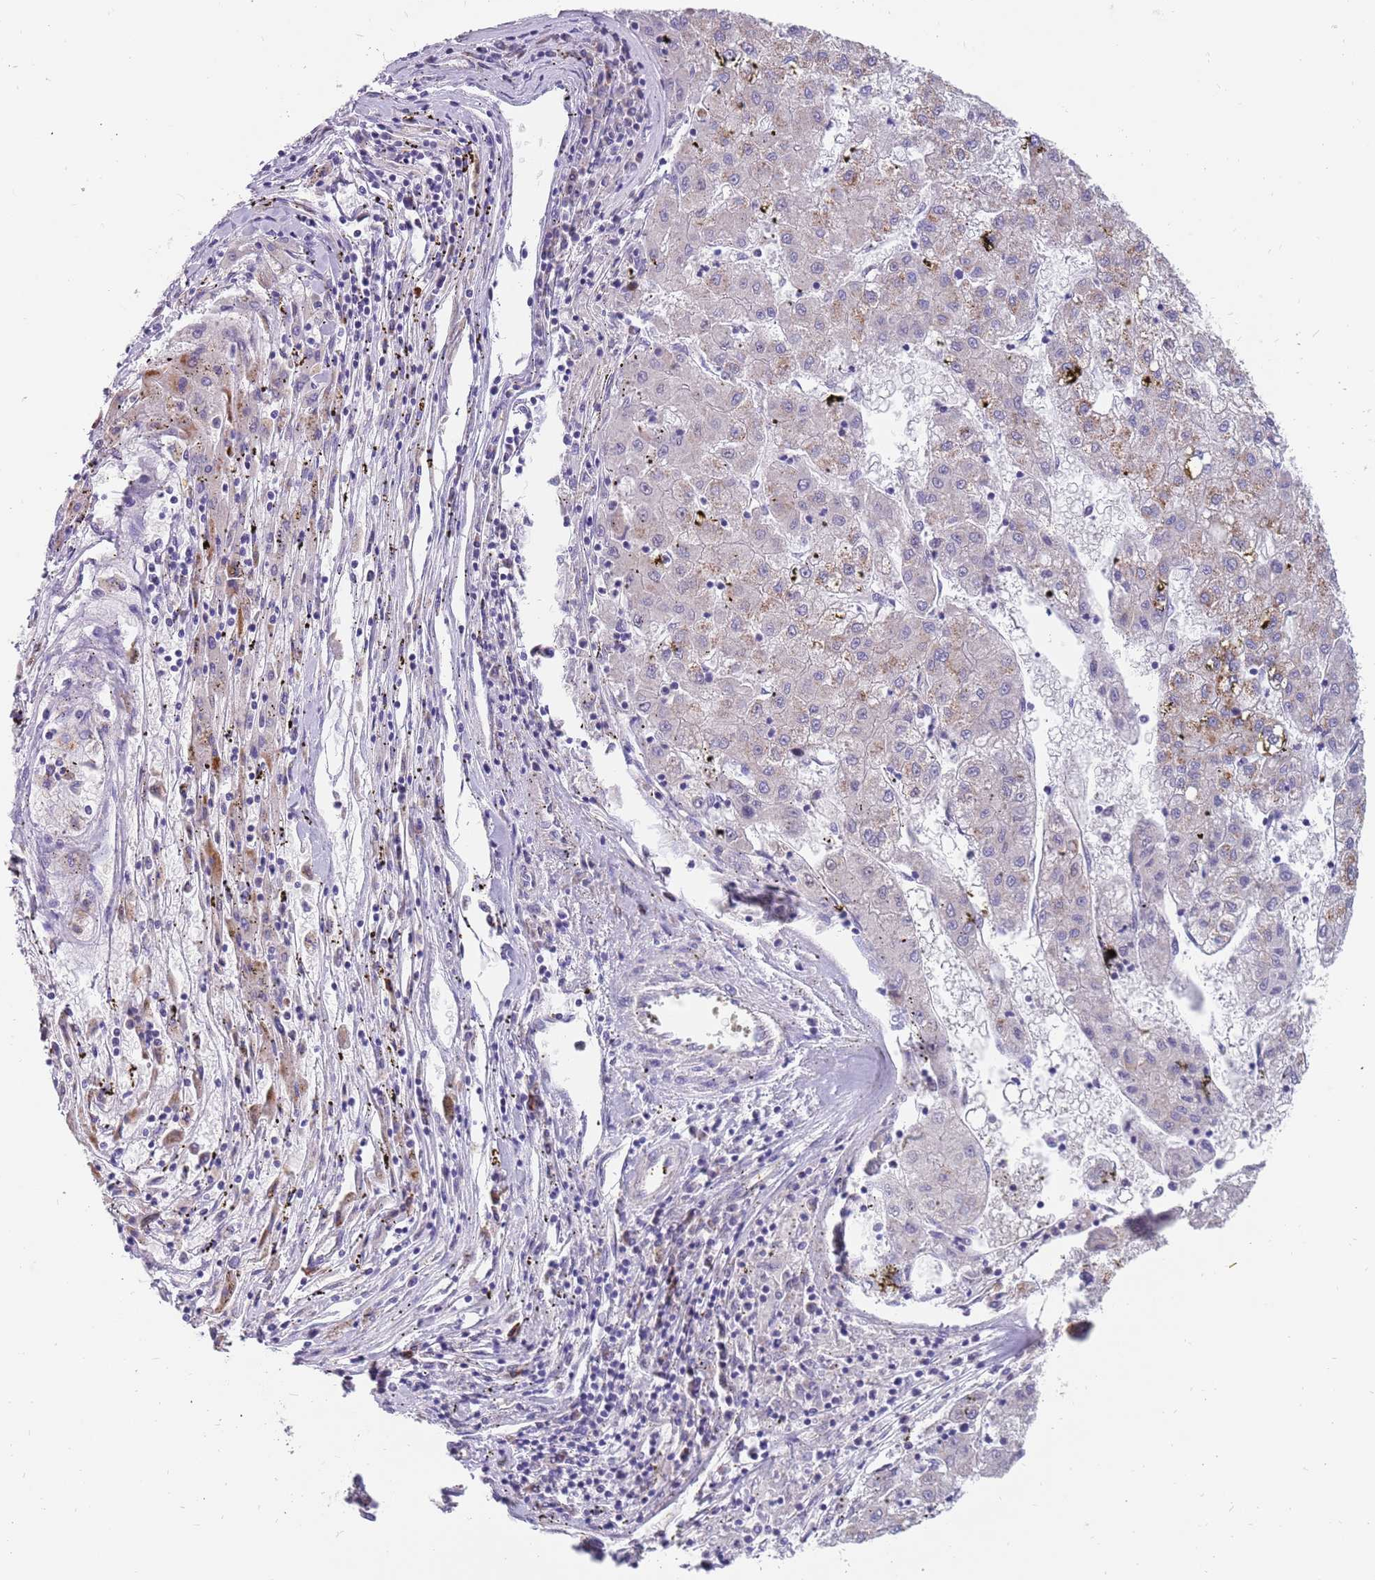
{"staining": {"intensity": "moderate", "quantity": "<25%", "location": "cytoplasmic/membranous"}, "tissue": "liver cancer", "cell_type": "Tumor cells", "image_type": "cancer", "snomed": [{"axis": "morphology", "description": "Carcinoma, Hepatocellular, NOS"}, {"axis": "topography", "description": "Liver"}], "caption": "A histopathology image of liver cancer stained for a protein demonstrates moderate cytoplasmic/membranous brown staining in tumor cells. (IHC, brightfield microscopy, high magnification).", "gene": "ZNF746", "patient": {"sex": "male", "age": 72}}